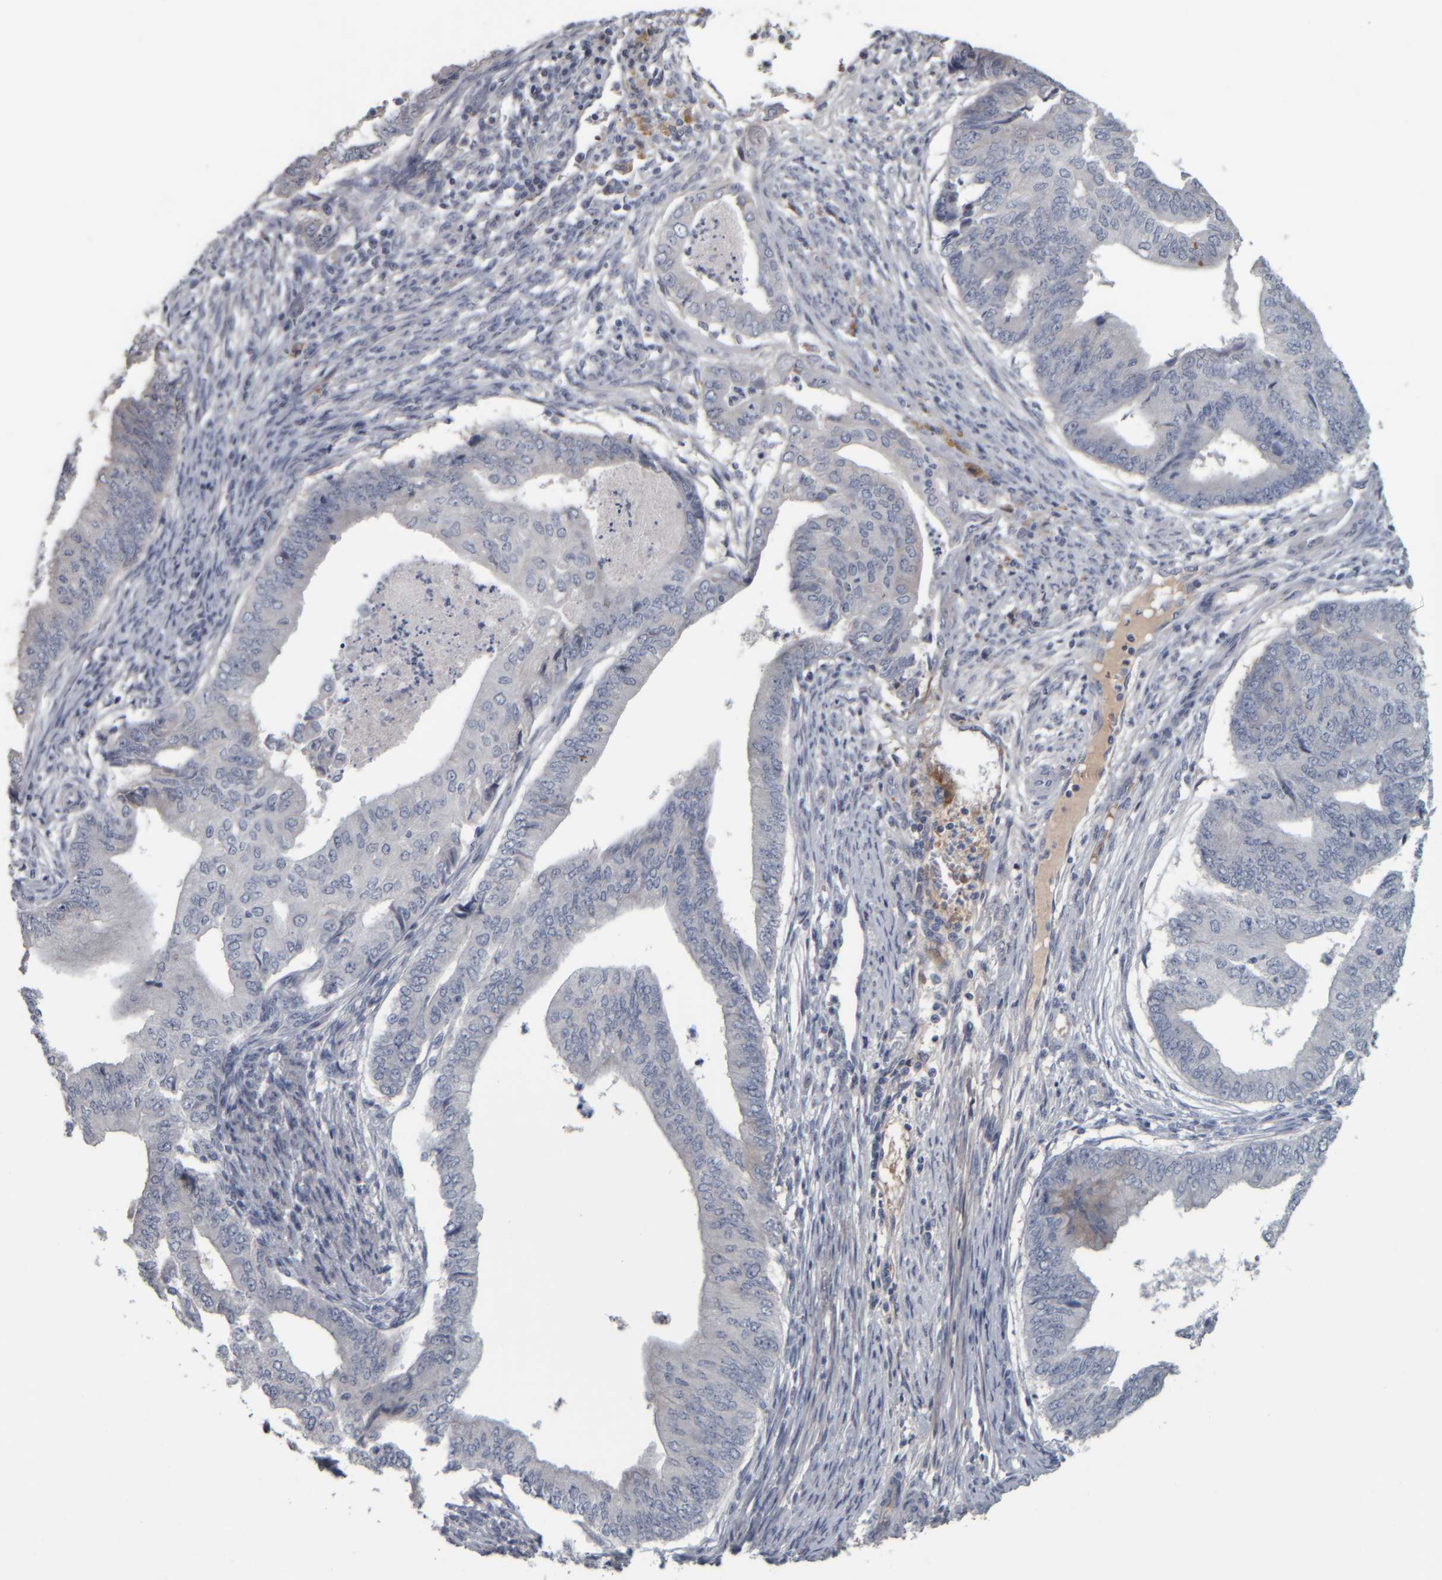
{"staining": {"intensity": "negative", "quantity": "none", "location": "none"}, "tissue": "endometrial cancer", "cell_type": "Tumor cells", "image_type": "cancer", "snomed": [{"axis": "morphology", "description": "Polyp, NOS"}, {"axis": "morphology", "description": "Adenocarcinoma, NOS"}, {"axis": "morphology", "description": "Adenoma, NOS"}, {"axis": "topography", "description": "Endometrium"}], "caption": "The immunohistochemistry histopathology image has no significant positivity in tumor cells of endometrial cancer tissue.", "gene": "CAVIN4", "patient": {"sex": "female", "age": 79}}